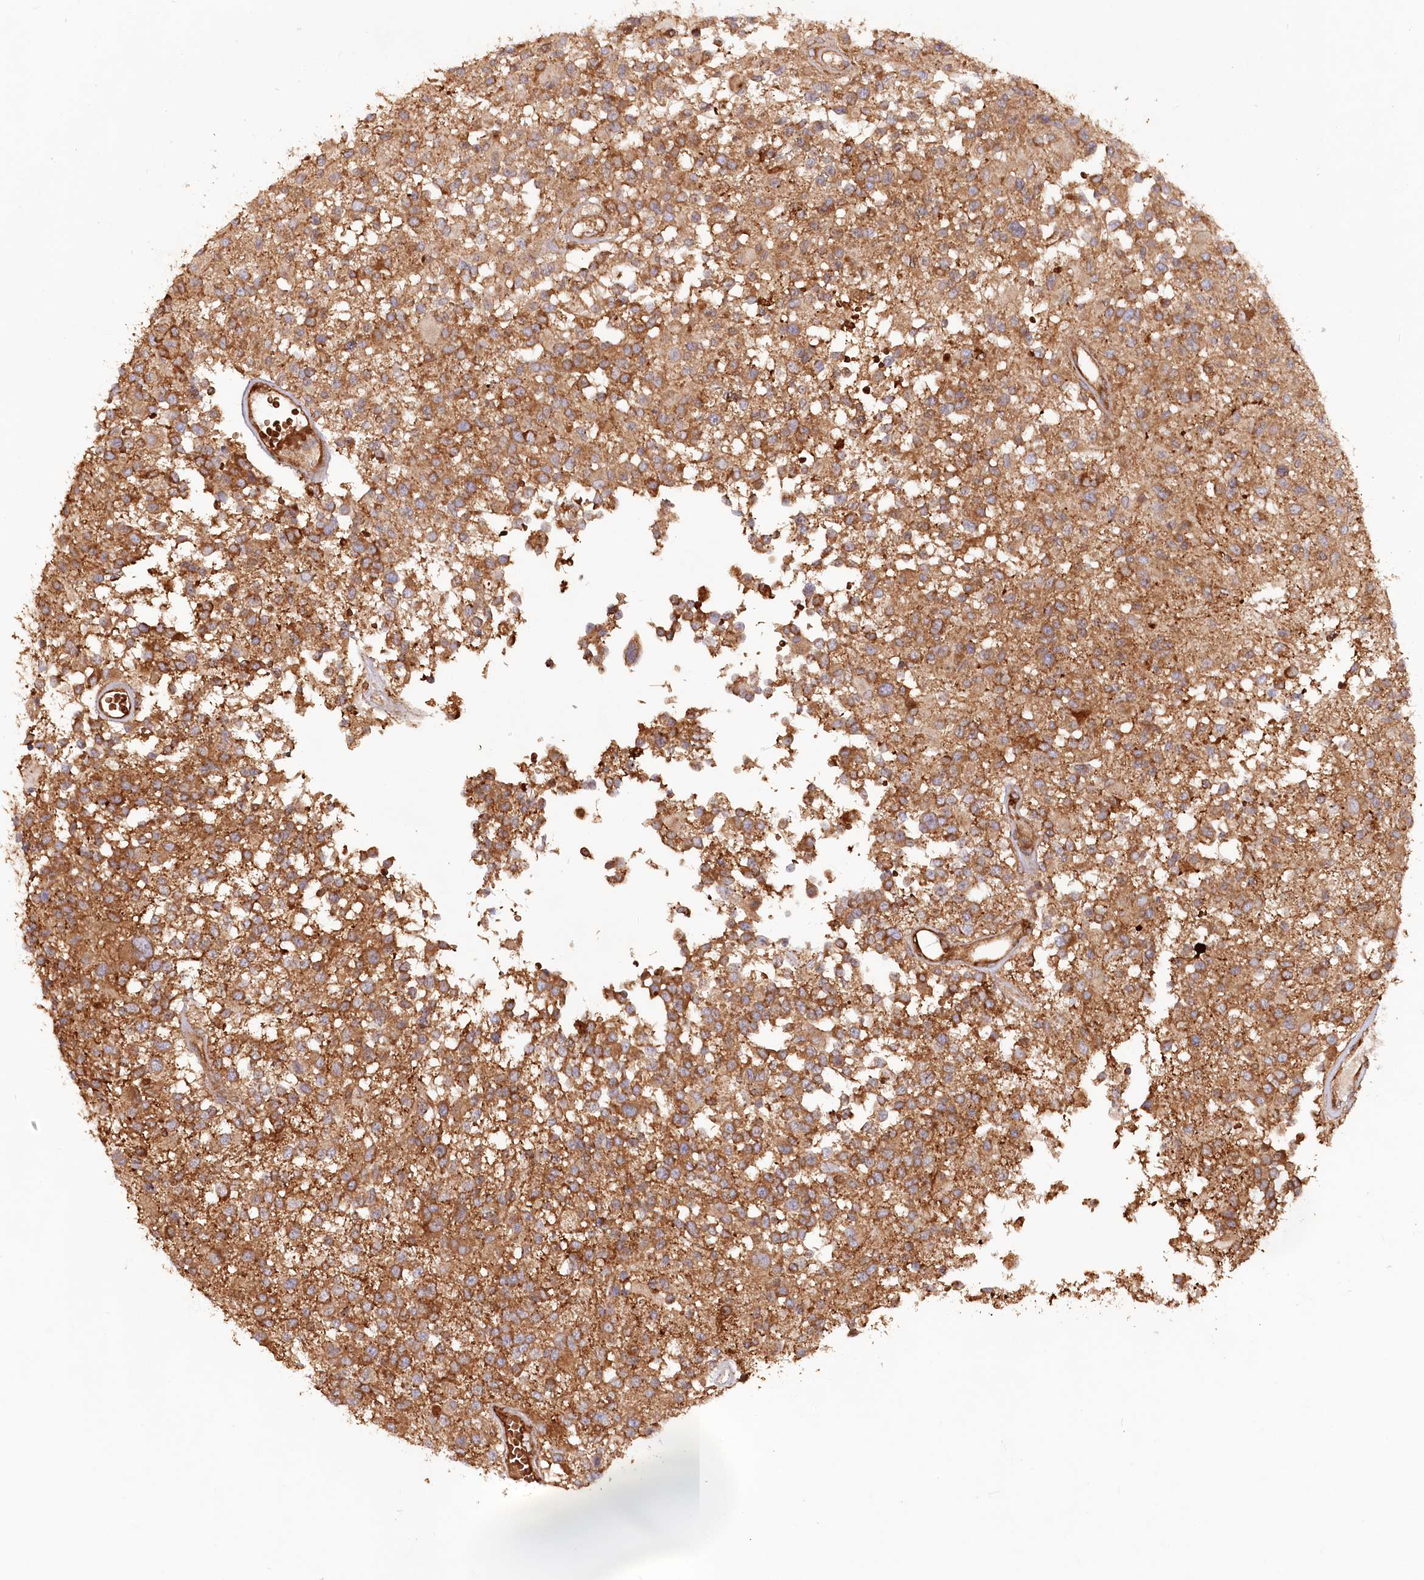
{"staining": {"intensity": "moderate", "quantity": ">75%", "location": "cytoplasmic/membranous"}, "tissue": "glioma", "cell_type": "Tumor cells", "image_type": "cancer", "snomed": [{"axis": "morphology", "description": "Glioma, malignant, High grade"}, {"axis": "morphology", "description": "Glioblastoma, NOS"}, {"axis": "topography", "description": "Brain"}], "caption": "IHC photomicrograph of neoplastic tissue: human glioma stained using immunohistochemistry reveals medium levels of moderate protein expression localized specifically in the cytoplasmic/membranous of tumor cells, appearing as a cytoplasmic/membranous brown color.", "gene": "PAIP2", "patient": {"sex": "male", "age": 60}}